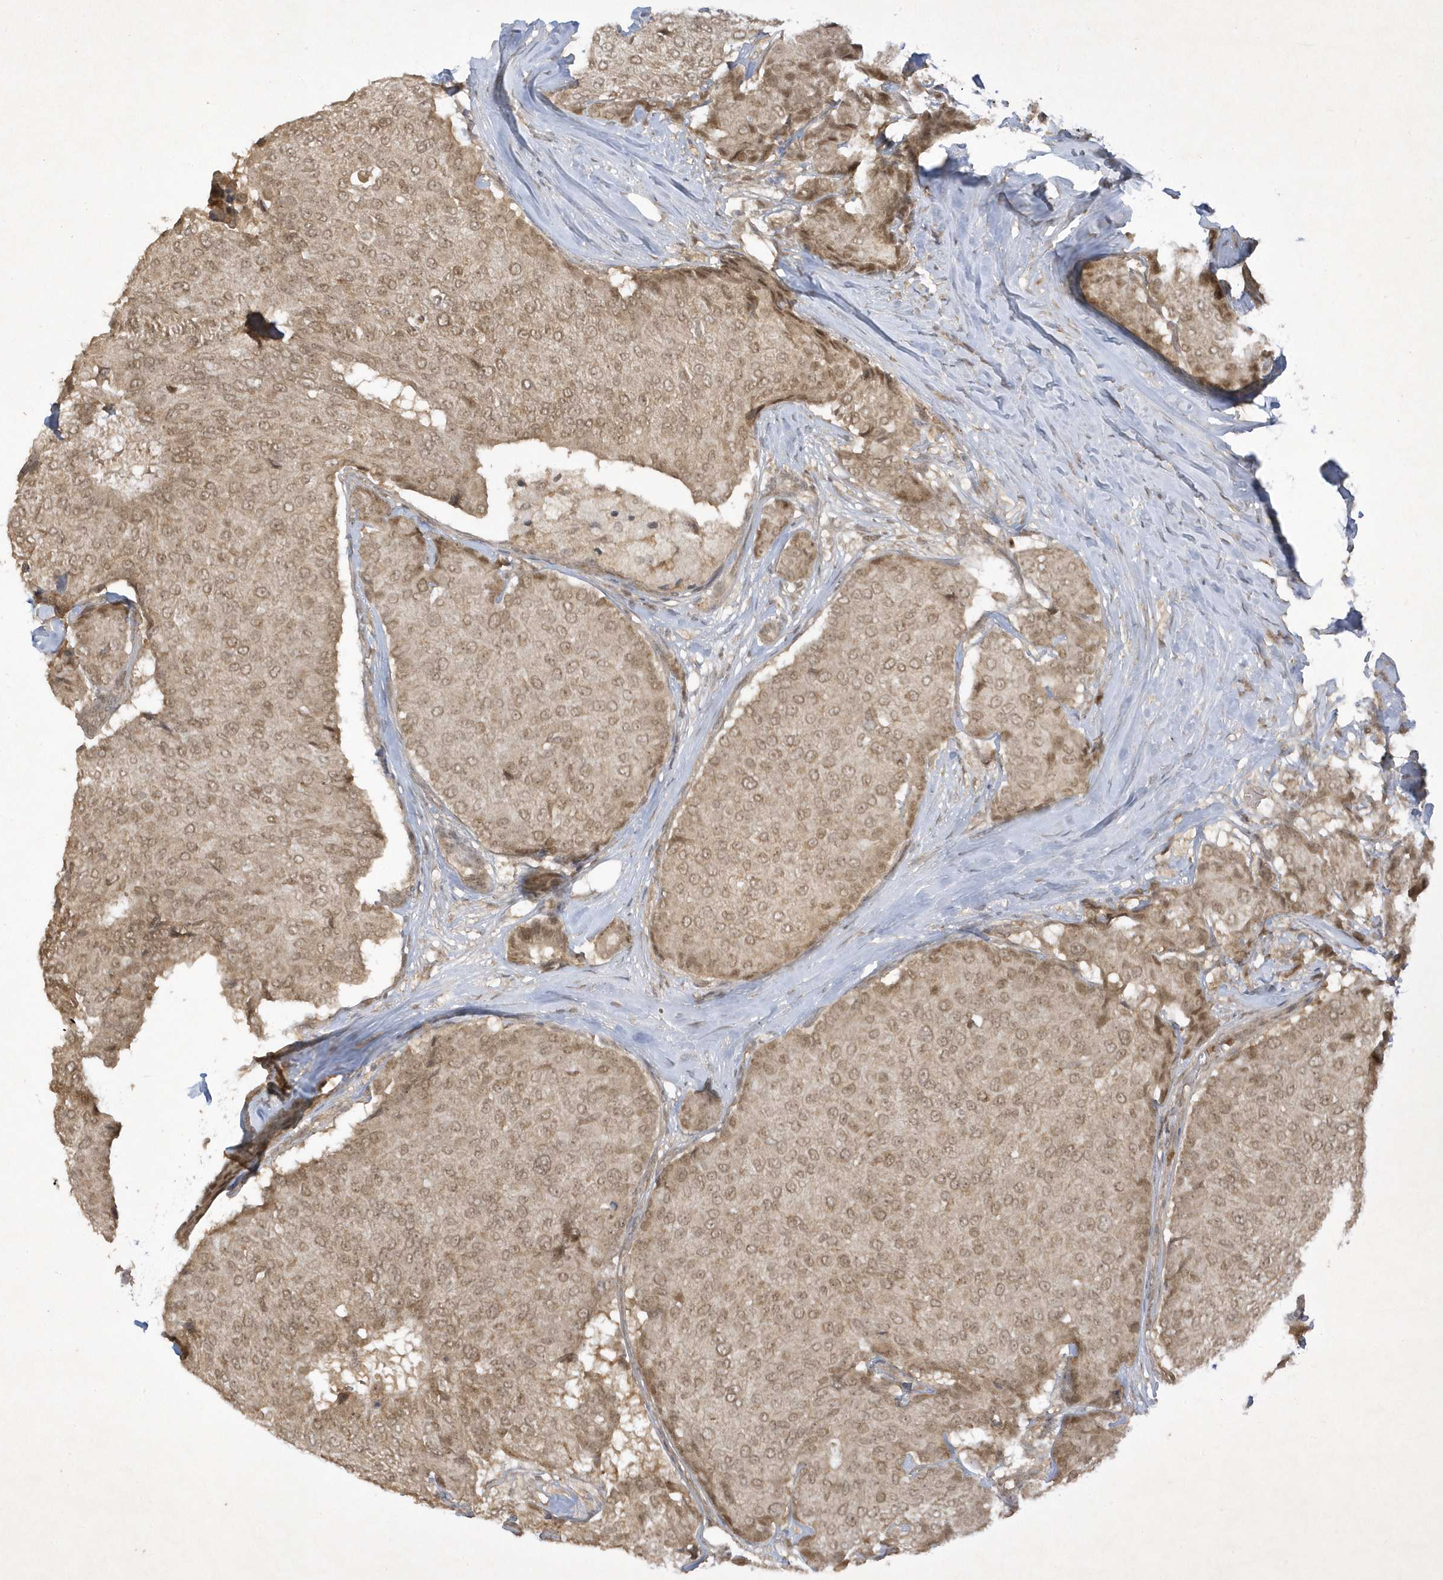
{"staining": {"intensity": "moderate", "quantity": ">75%", "location": "cytoplasmic/membranous,nuclear"}, "tissue": "breast cancer", "cell_type": "Tumor cells", "image_type": "cancer", "snomed": [{"axis": "morphology", "description": "Duct carcinoma"}, {"axis": "topography", "description": "Breast"}], "caption": "Immunohistochemistry histopathology image of human breast cancer (infiltrating ductal carcinoma) stained for a protein (brown), which demonstrates medium levels of moderate cytoplasmic/membranous and nuclear positivity in approximately >75% of tumor cells.", "gene": "ZNF213", "patient": {"sex": "female", "age": 75}}